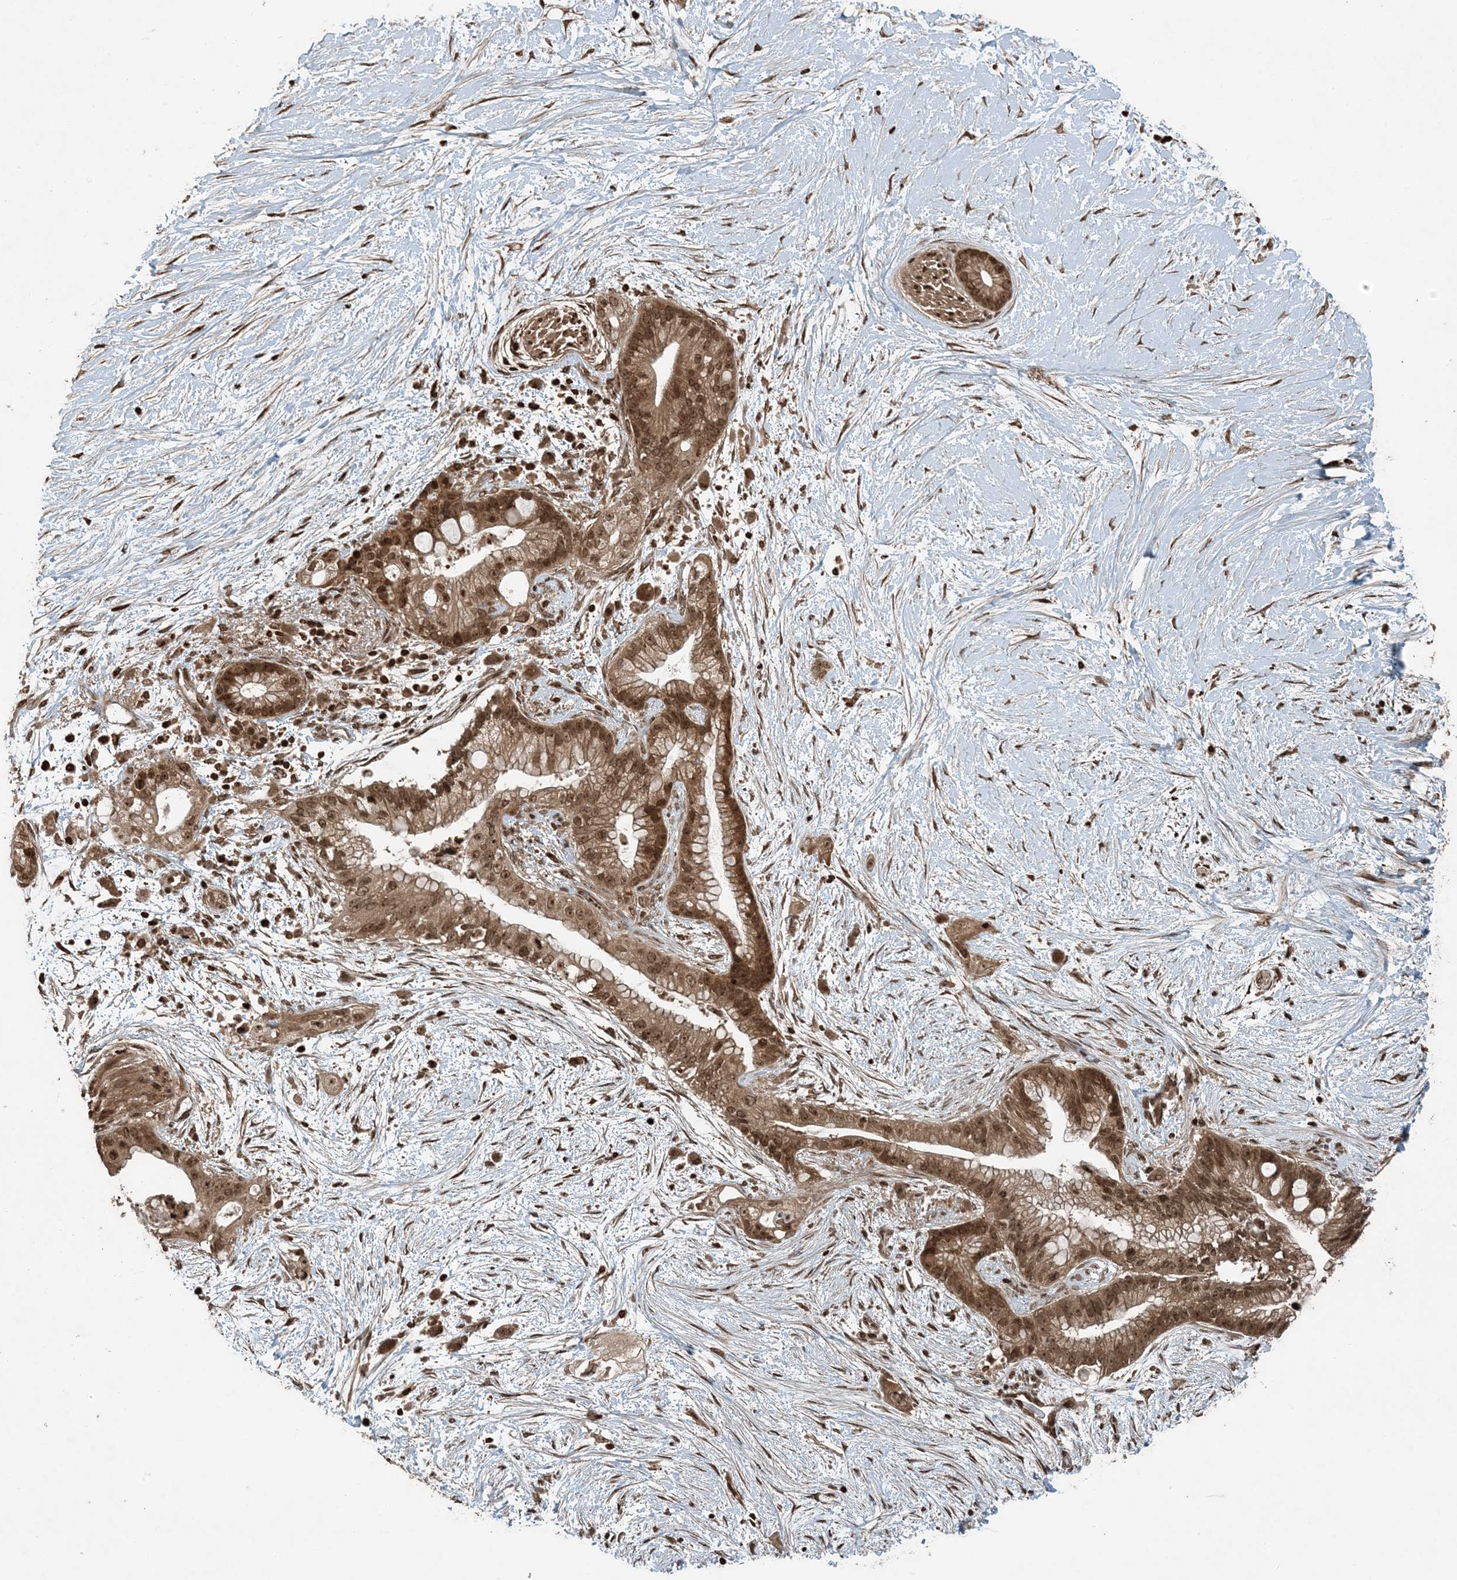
{"staining": {"intensity": "moderate", "quantity": ">75%", "location": "cytoplasmic/membranous,nuclear"}, "tissue": "pancreatic cancer", "cell_type": "Tumor cells", "image_type": "cancer", "snomed": [{"axis": "morphology", "description": "Adenocarcinoma, NOS"}, {"axis": "topography", "description": "Pancreas"}], "caption": "A photomicrograph of pancreatic adenocarcinoma stained for a protein shows moderate cytoplasmic/membranous and nuclear brown staining in tumor cells.", "gene": "ZFAND2B", "patient": {"sex": "male", "age": 53}}